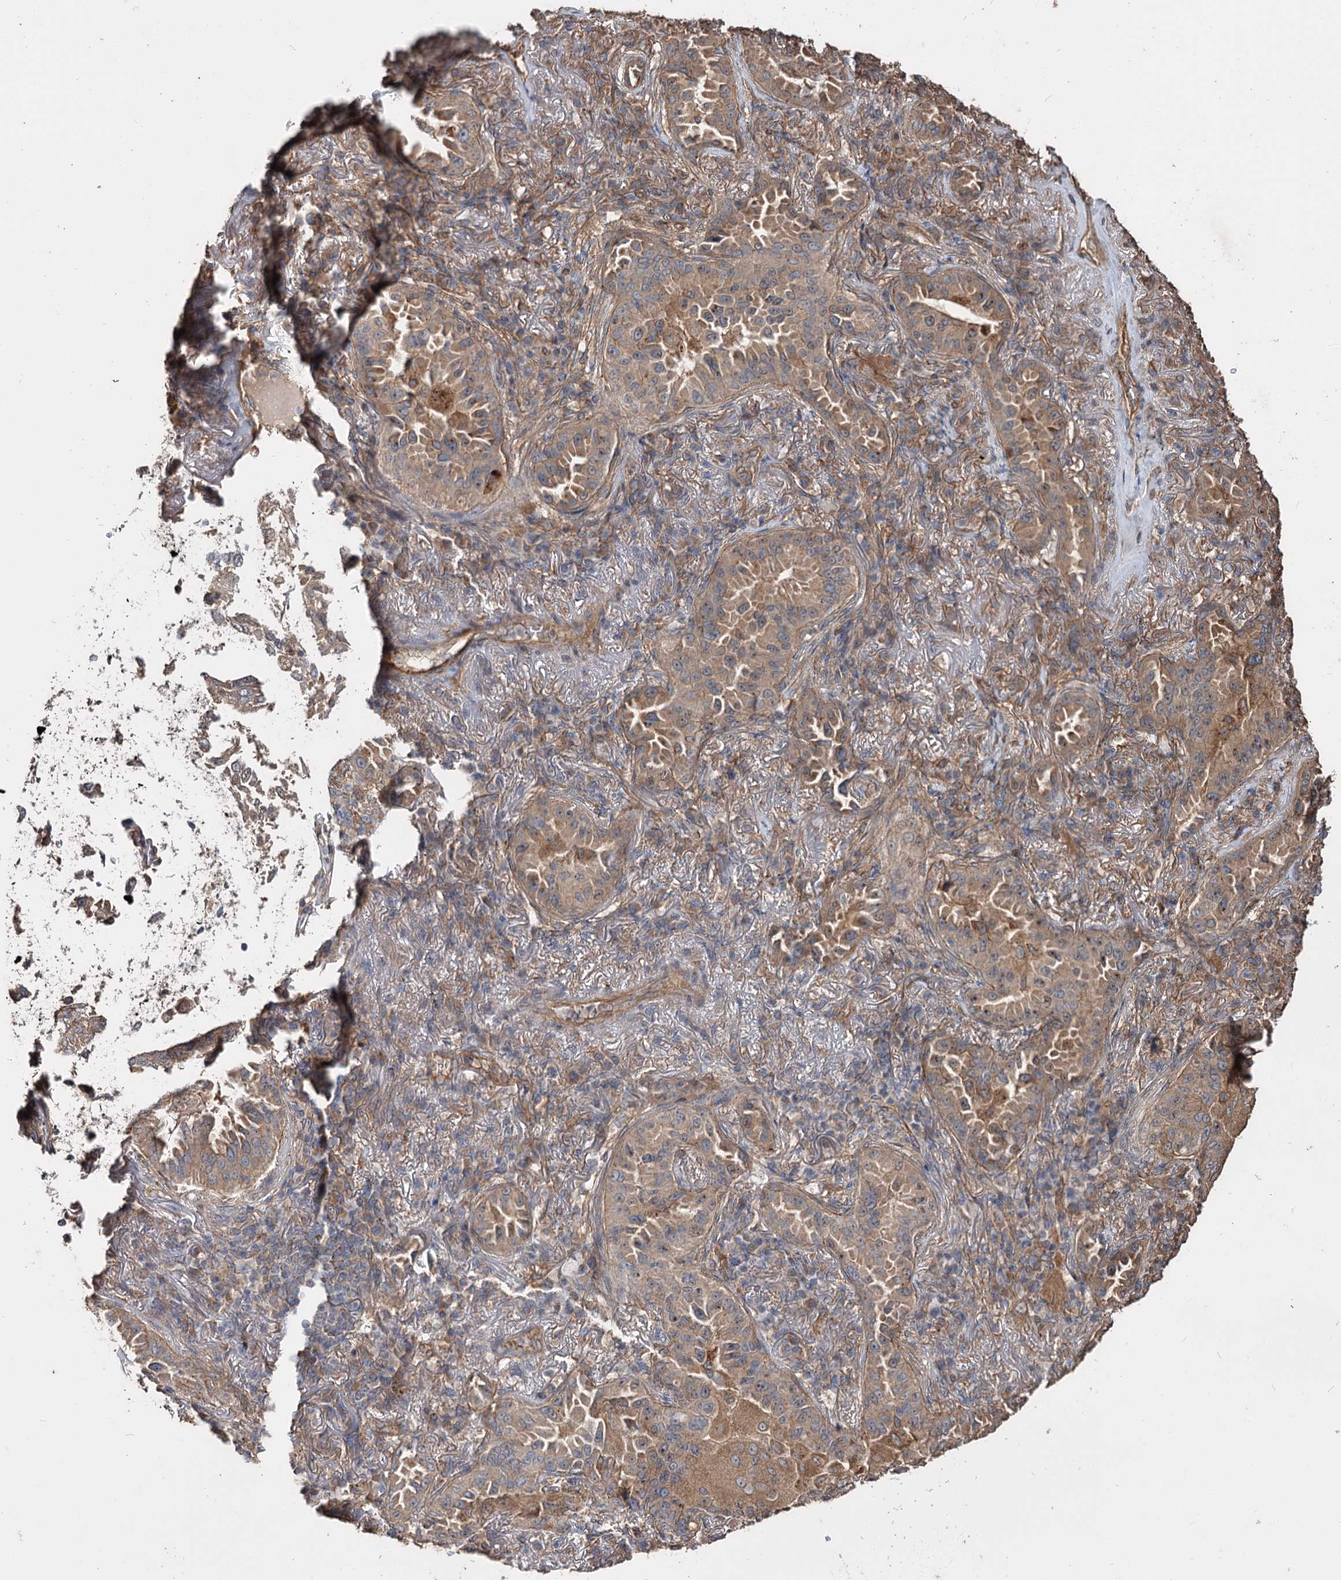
{"staining": {"intensity": "moderate", "quantity": ">75%", "location": "cytoplasmic/membranous"}, "tissue": "lung cancer", "cell_type": "Tumor cells", "image_type": "cancer", "snomed": [{"axis": "morphology", "description": "Adenocarcinoma, NOS"}, {"axis": "topography", "description": "Lung"}], "caption": "Lung adenocarcinoma stained with DAB (3,3'-diaminobenzidine) IHC reveals medium levels of moderate cytoplasmic/membranous positivity in approximately >75% of tumor cells.", "gene": "SPART", "patient": {"sex": "female", "age": 69}}